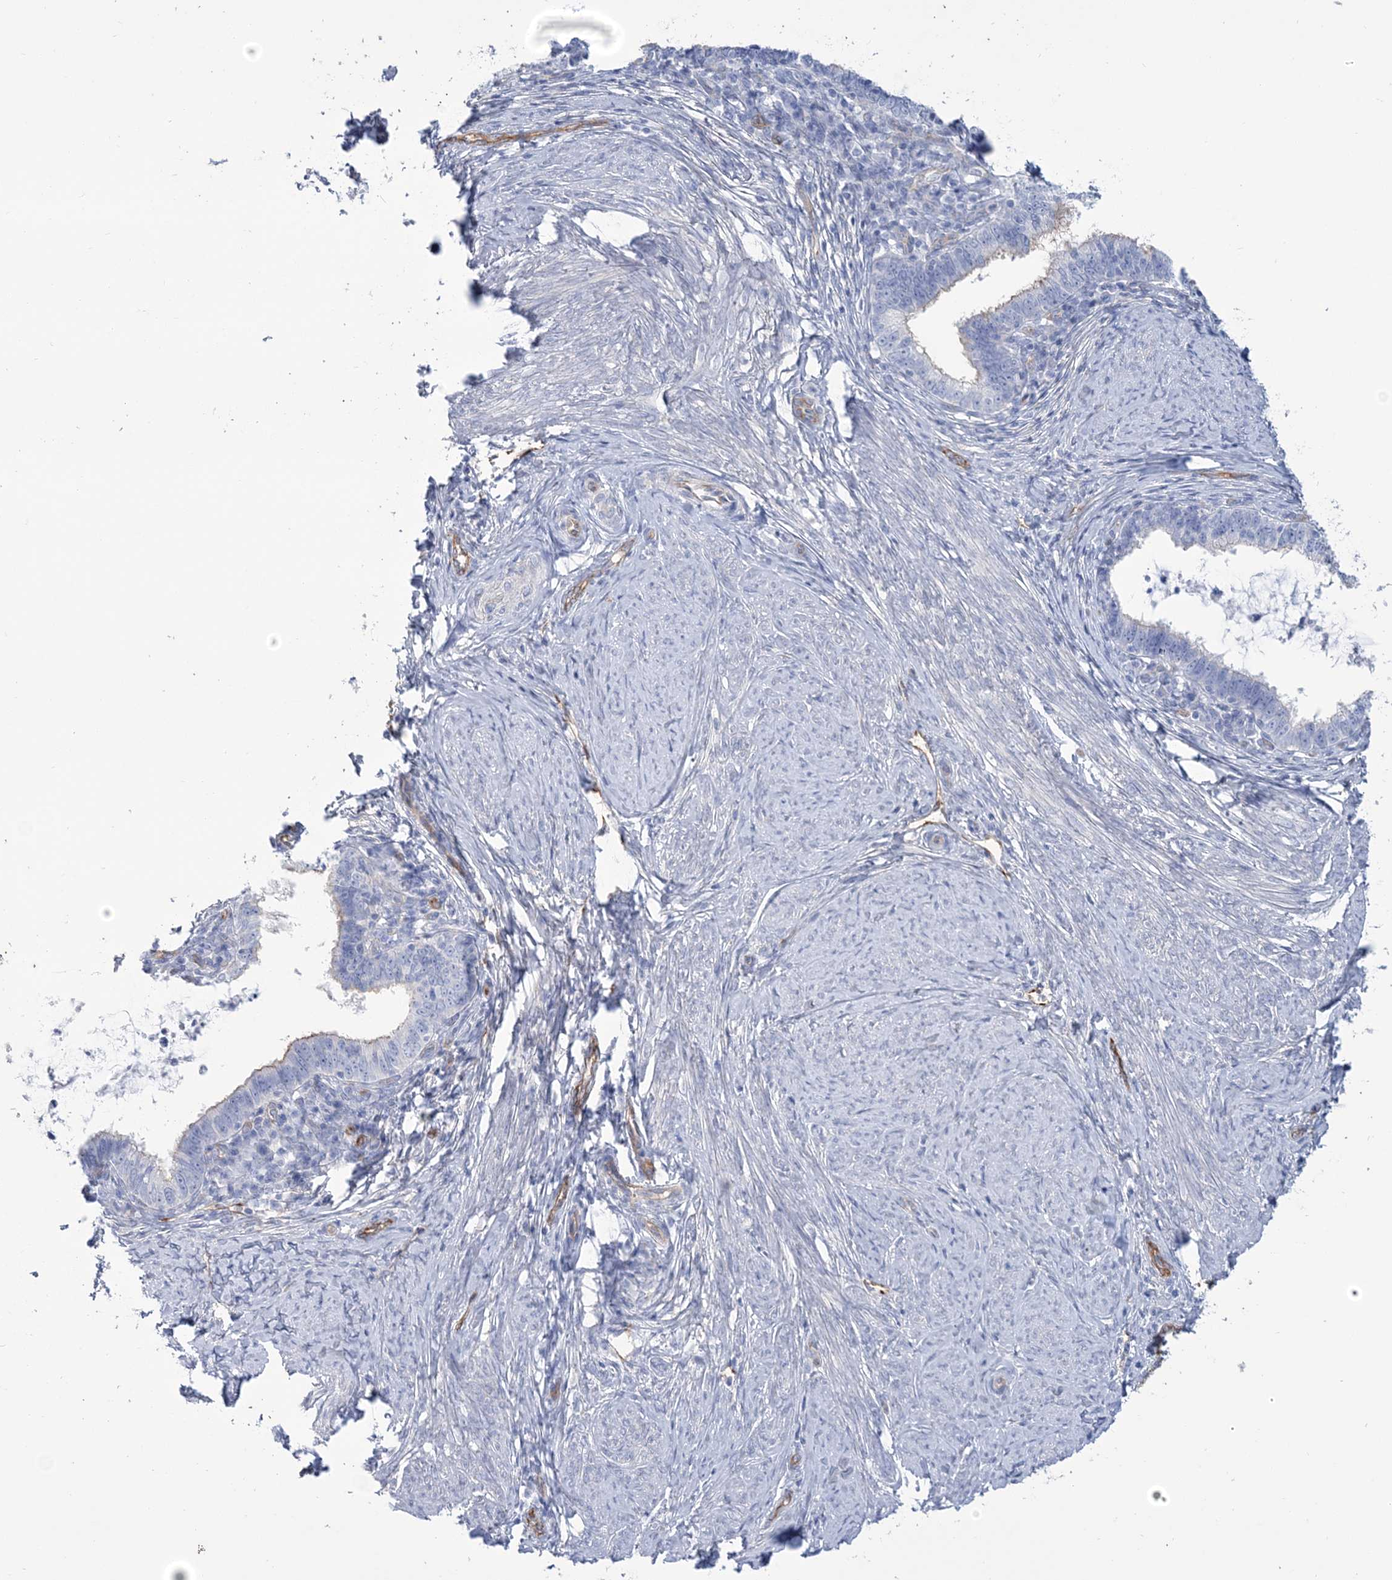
{"staining": {"intensity": "negative", "quantity": "none", "location": "none"}, "tissue": "cervical cancer", "cell_type": "Tumor cells", "image_type": "cancer", "snomed": [{"axis": "morphology", "description": "Adenocarcinoma, NOS"}, {"axis": "topography", "description": "Cervix"}], "caption": "There is no significant staining in tumor cells of cervical cancer.", "gene": "RAB11FIP5", "patient": {"sex": "female", "age": 36}}